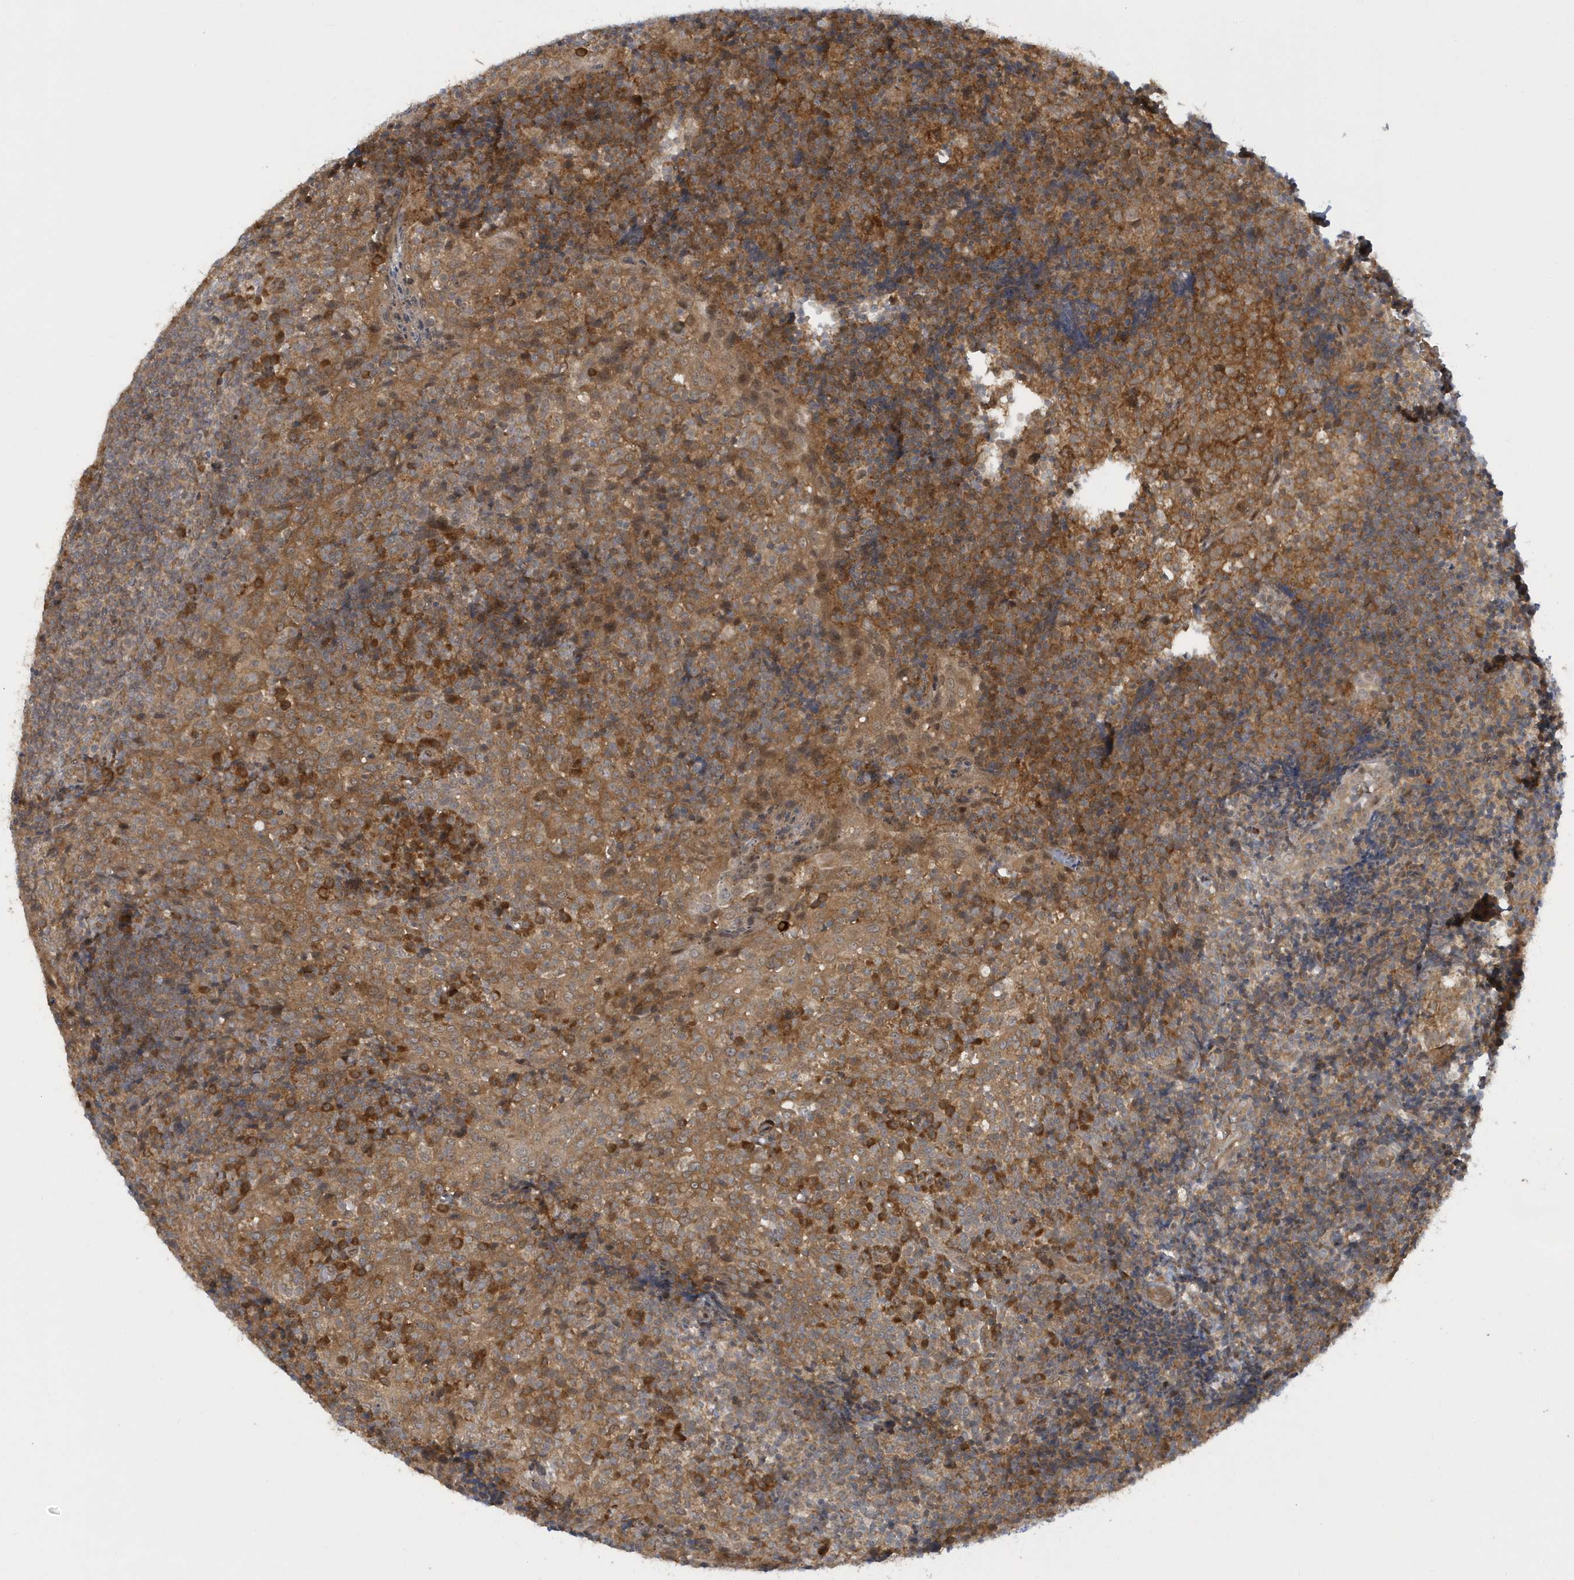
{"staining": {"intensity": "strong", "quantity": ">75%", "location": "cytoplasmic/membranous"}, "tissue": "tonsil", "cell_type": "Germinal center cells", "image_type": "normal", "snomed": [{"axis": "morphology", "description": "Normal tissue, NOS"}, {"axis": "topography", "description": "Tonsil"}], "caption": "Unremarkable tonsil reveals strong cytoplasmic/membranous staining in about >75% of germinal center cells, visualized by immunohistochemistry.", "gene": "ATG4A", "patient": {"sex": "female", "age": 19}}